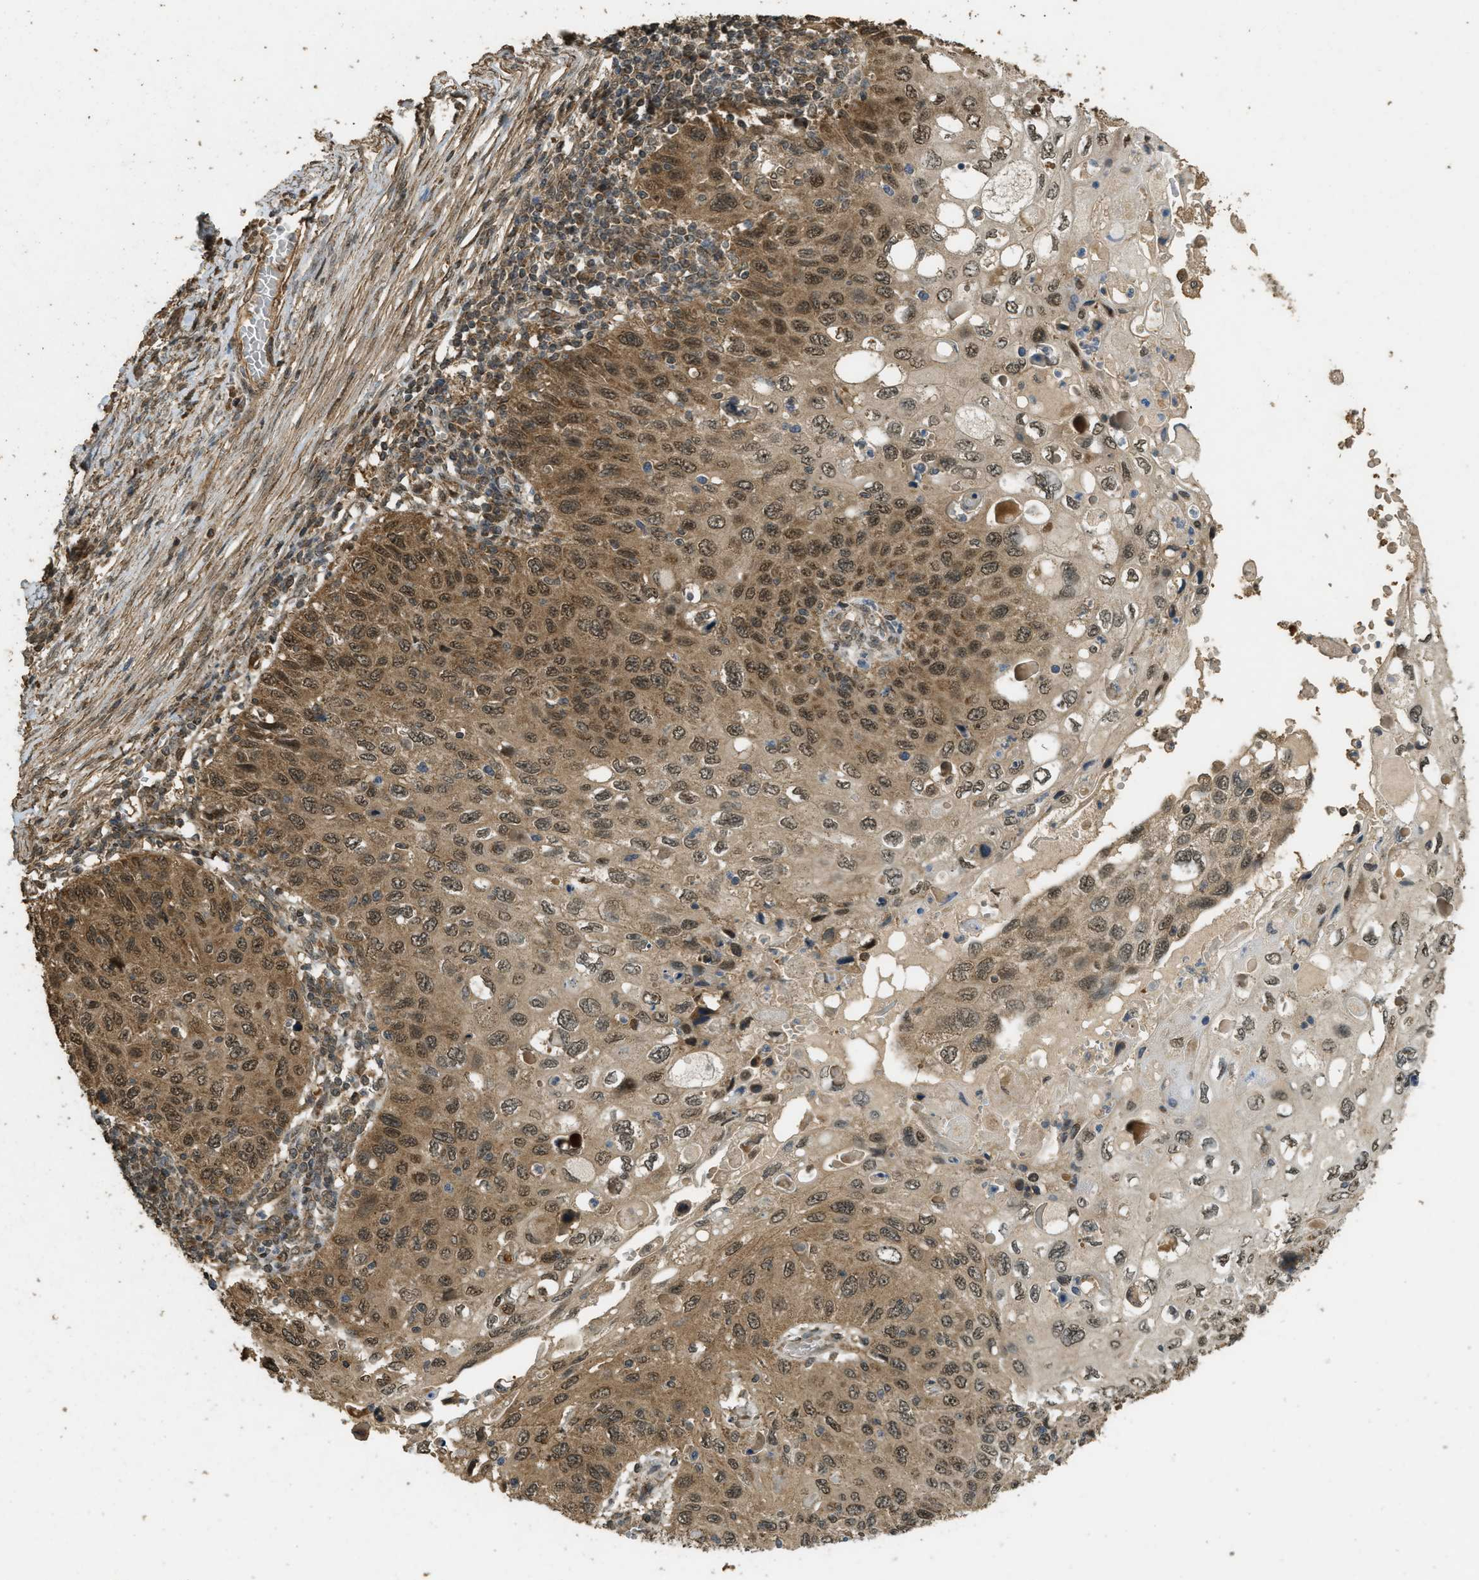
{"staining": {"intensity": "moderate", "quantity": ">75%", "location": "cytoplasmic/membranous,nuclear"}, "tissue": "cervical cancer", "cell_type": "Tumor cells", "image_type": "cancer", "snomed": [{"axis": "morphology", "description": "Squamous cell carcinoma, NOS"}, {"axis": "topography", "description": "Cervix"}], "caption": "High-power microscopy captured an IHC micrograph of cervical squamous cell carcinoma, revealing moderate cytoplasmic/membranous and nuclear positivity in about >75% of tumor cells. (Brightfield microscopy of DAB IHC at high magnification).", "gene": "CTPS1", "patient": {"sex": "female", "age": 70}}